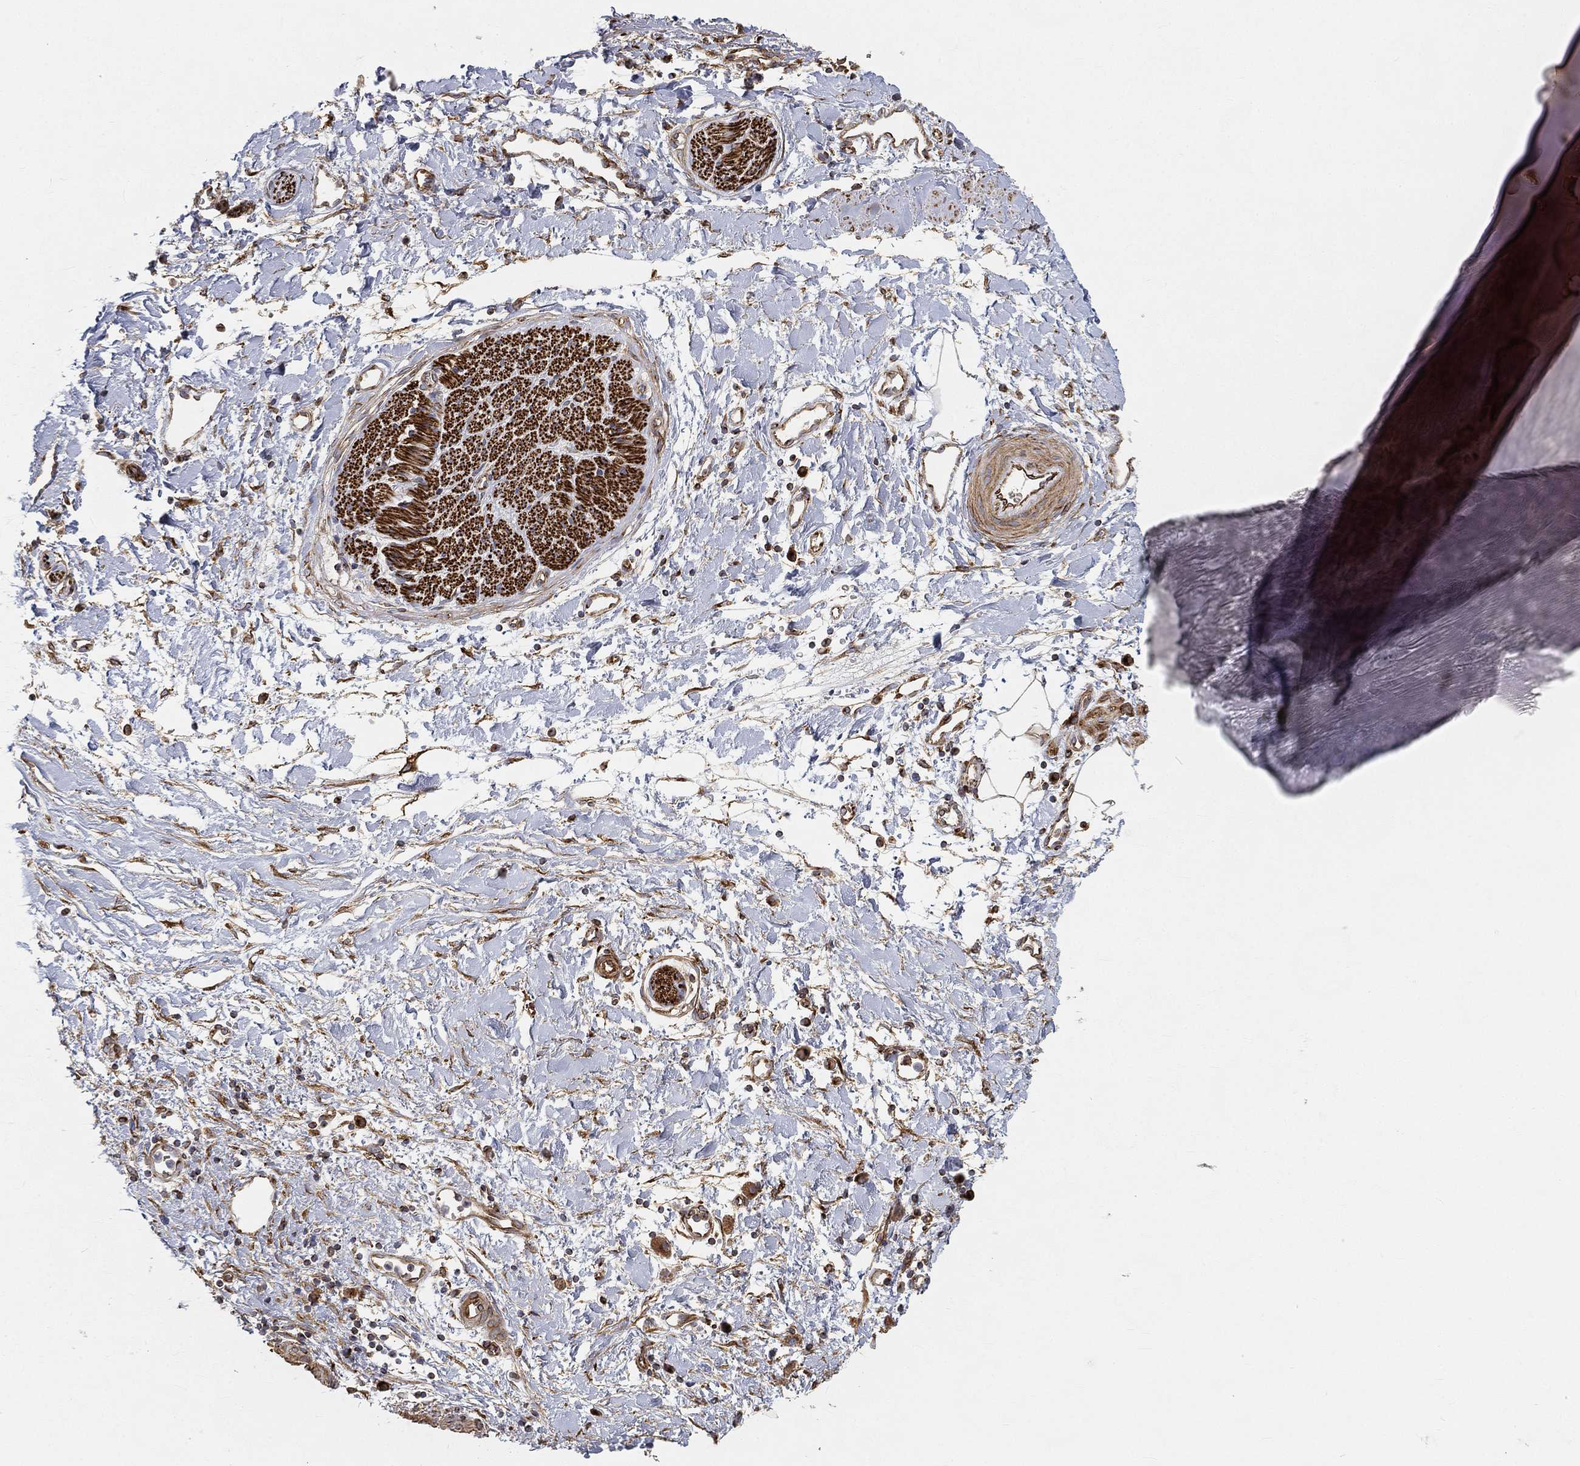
{"staining": {"intensity": "moderate", "quantity": ">75%", "location": "cytoplasmic/membranous"}, "tissue": "soft tissue", "cell_type": "Fibroblasts", "image_type": "normal", "snomed": [{"axis": "morphology", "description": "Normal tissue, NOS"}, {"axis": "morphology", "description": "Adenocarcinoma, NOS"}, {"axis": "topography", "description": "Pancreas"}, {"axis": "topography", "description": "Peripheral nerve tissue"}], "caption": "Immunohistochemical staining of normal soft tissue displays medium levels of moderate cytoplasmic/membranous staining in approximately >75% of fibroblasts.", "gene": "TMEM25", "patient": {"sex": "male", "age": 61}}